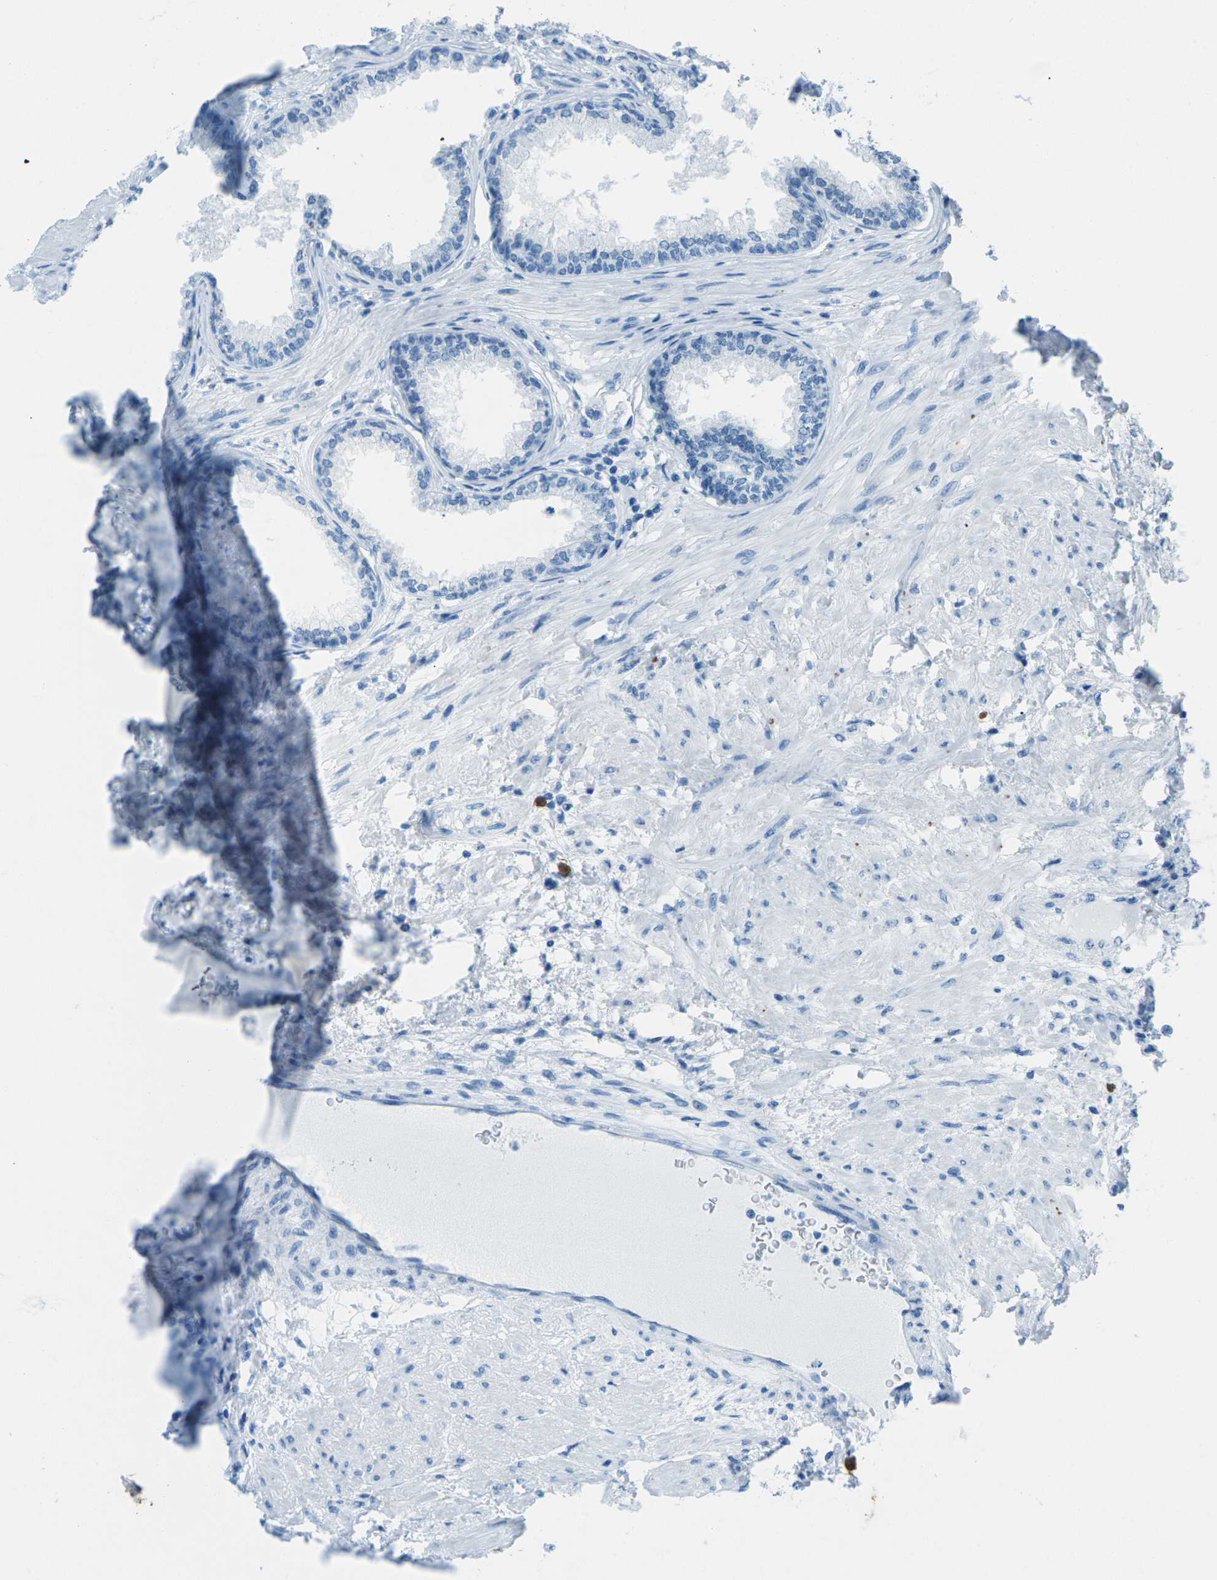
{"staining": {"intensity": "negative", "quantity": "none", "location": "none"}, "tissue": "prostate", "cell_type": "Glandular cells", "image_type": "normal", "snomed": [{"axis": "morphology", "description": "Normal tissue, NOS"}, {"axis": "topography", "description": "Prostate"}], "caption": "Immunohistochemical staining of normal prostate exhibits no significant positivity in glandular cells.", "gene": "MYH8", "patient": {"sex": "male", "age": 76}}